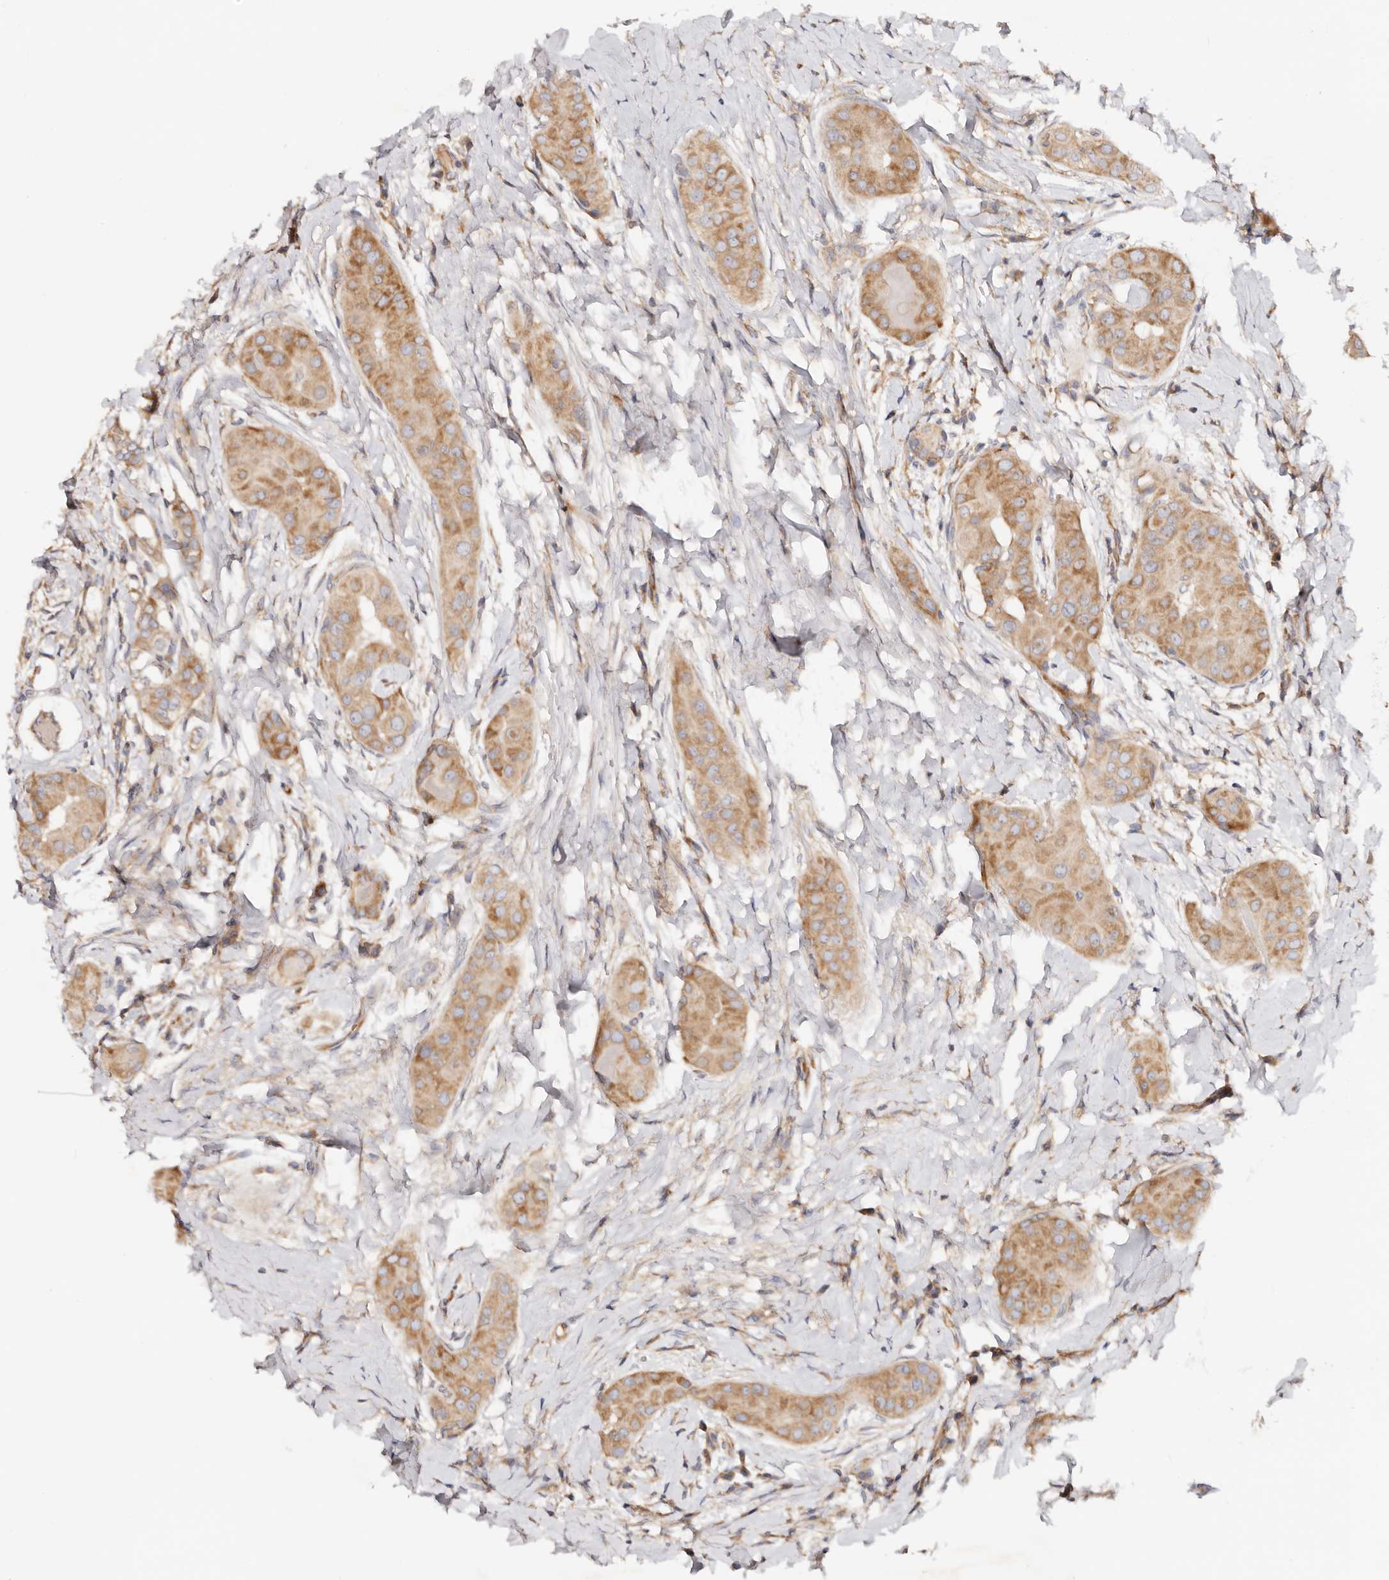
{"staining": {"intensity": "moderate", "quantity": ">75%", "location": "cytoplasmic/membranous"}, "tissue": "thyroid cancer", "cell_type": "Tumor cells", "image_type": "cancer", "snomed": [{"axis": "morphology", "description": "Papillary adenocarcinoma, NOS"}, {"axis": "topography", "description": "Thyroid gland"}], "caption": "Thyroid papillary adenocarcinoma was stained to show a protein in brown. There is medium levels of moderate cytoplasmic/membranous expression in approximately >75% of tumor cells. (DAB IHC, brown staining for protein, blue staining for nuclei).", "gene": "GNA13", "patient": {"sex": "male", "age": 33}}